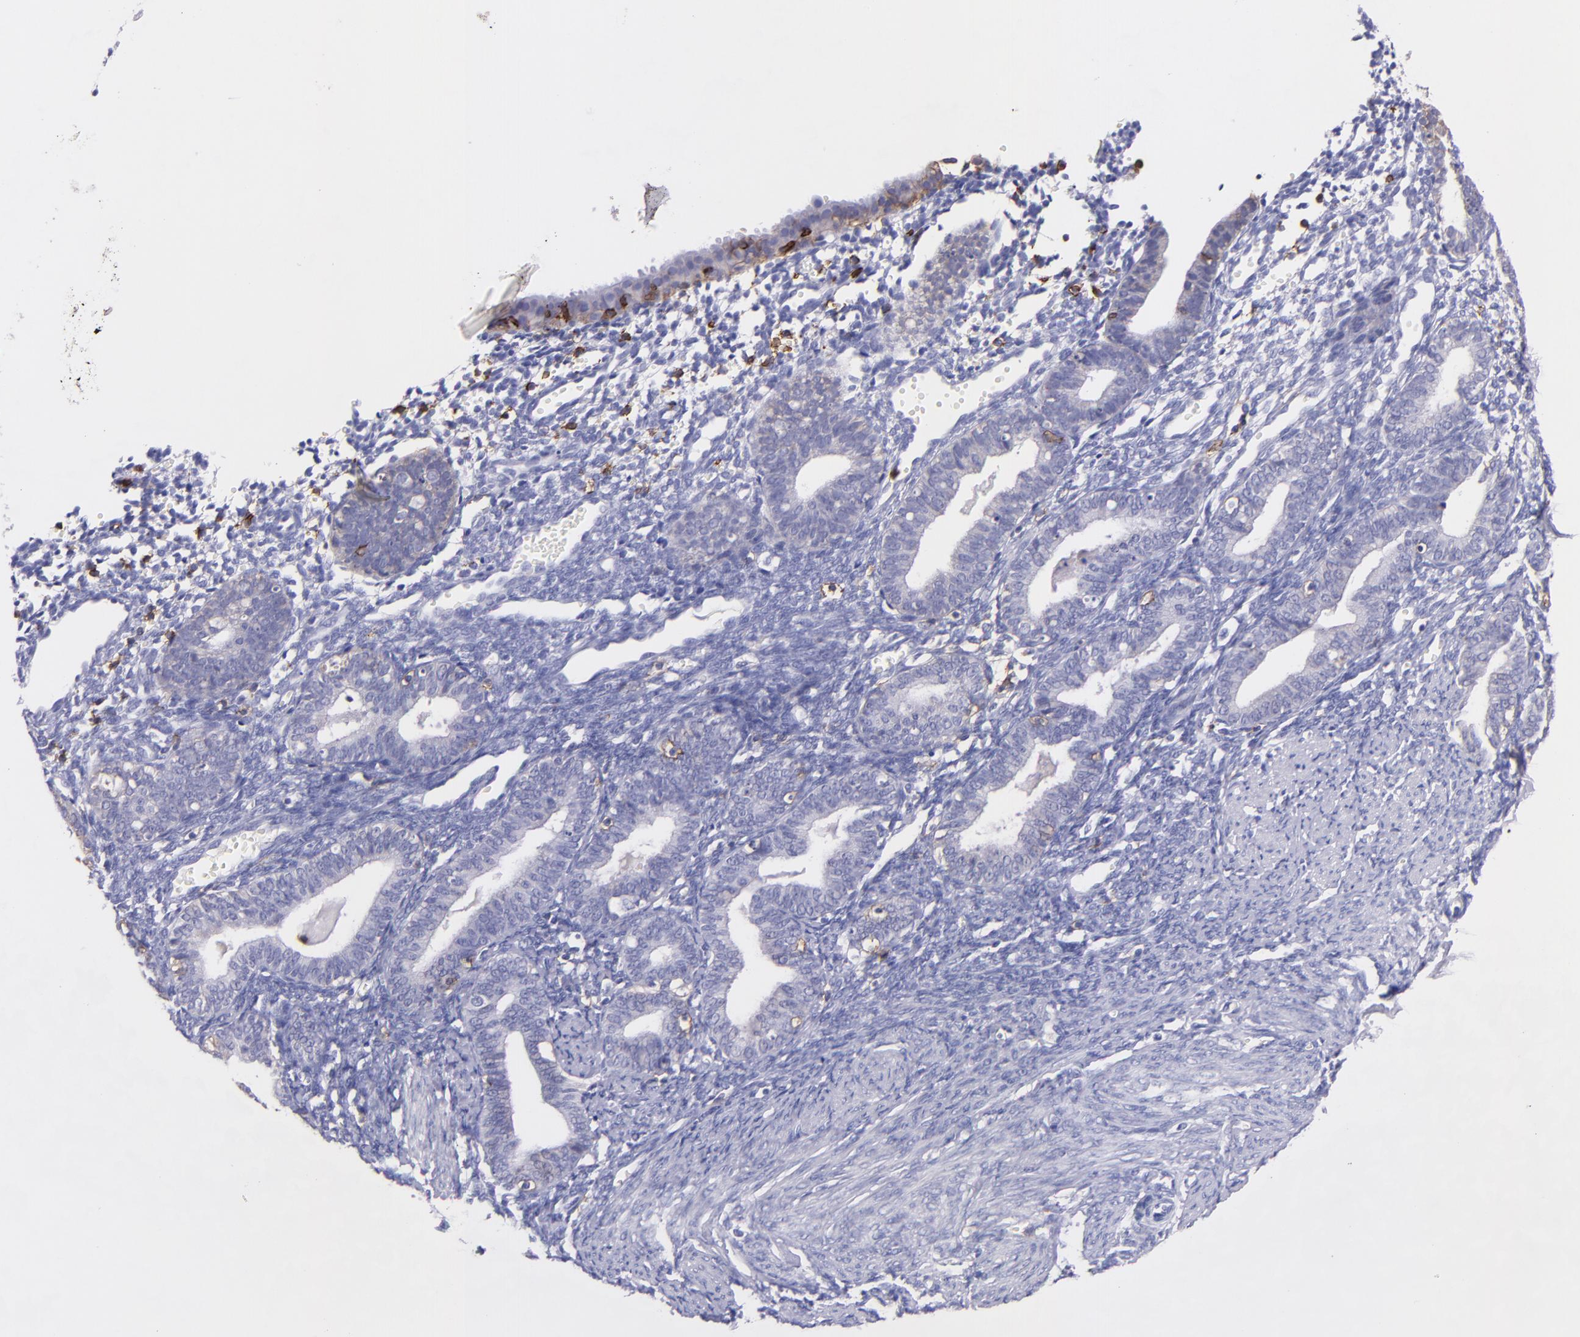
{"staining": {"intensity": "strong", "quantity": "<25%", "location": "cytoplasmic/membranous"}, "tissue": "endometrium", "cell_type": "Cells in endometrial stroma", "image_type": "normal", "snomed": [{"axis": "morphology", "description": "Normal tissue, NOS"}, {"axis": "topography", "description": "Endometrium"}], "caption": "Endometrium was stained to show a protein in brown. There is medium levels of strong cytoplasmic/membranous positivity in approximately <25% of cells in endometrial stroma.", "gene": "SPN", "patient": {"sex": "female", "age": 61}}